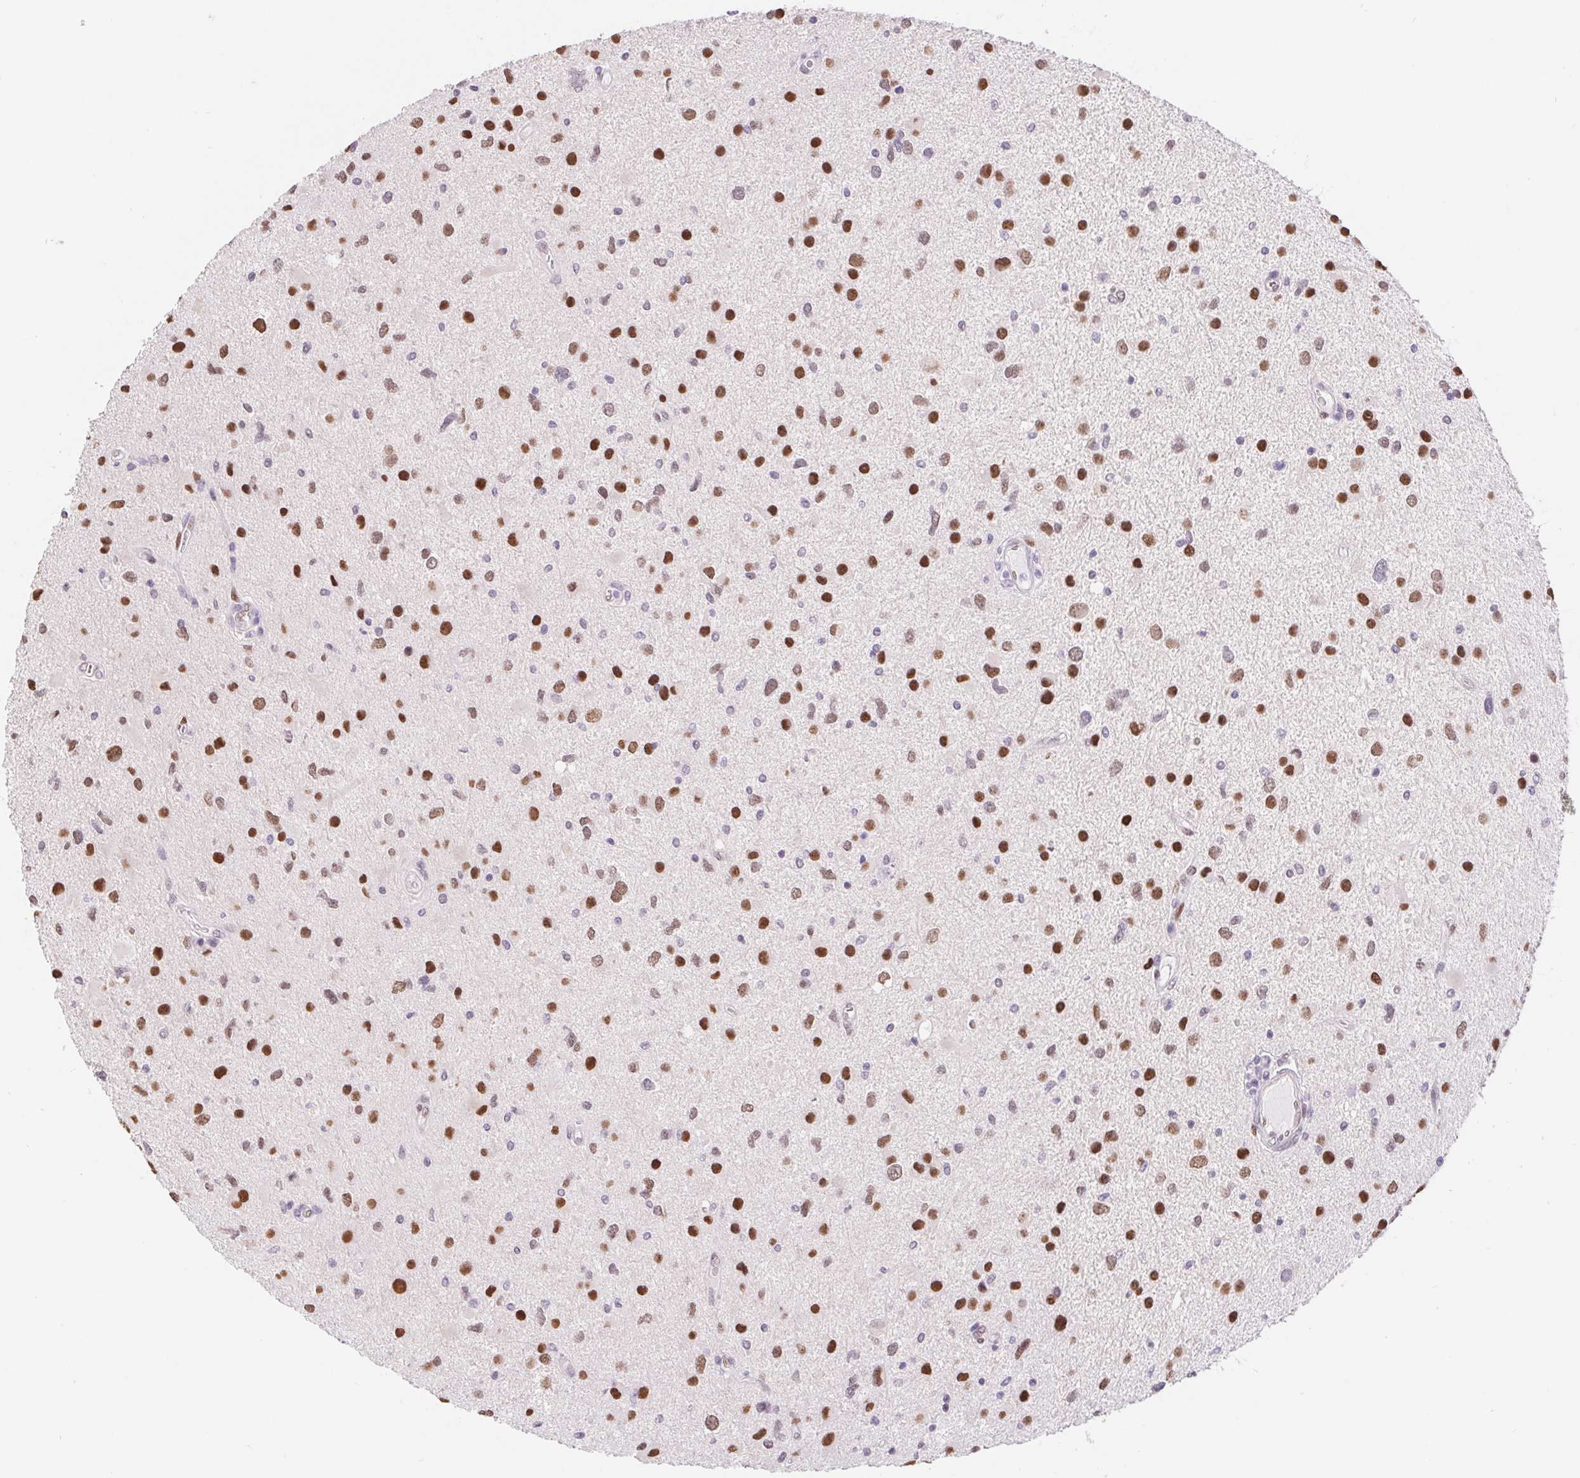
{"staining": {"intensity": "moderate", "quantity": ">75%", "location": "nuclear"}, "tissue": "glioma", "cell_type": "Tumor cells", "image_type": "cancer", "snomed": [{"axis": "morphology", "description": "Glioma, malignant, Low grade"}, {"axis": "topography", "description": "Brain"}], "caption": "Human glioma stained with a brown dye demonstrates moderate nuclear positive staining in approximately >75% of tumor cells.", "gene": "CAND1", "patient": {"sex": "female", "age": 32}}